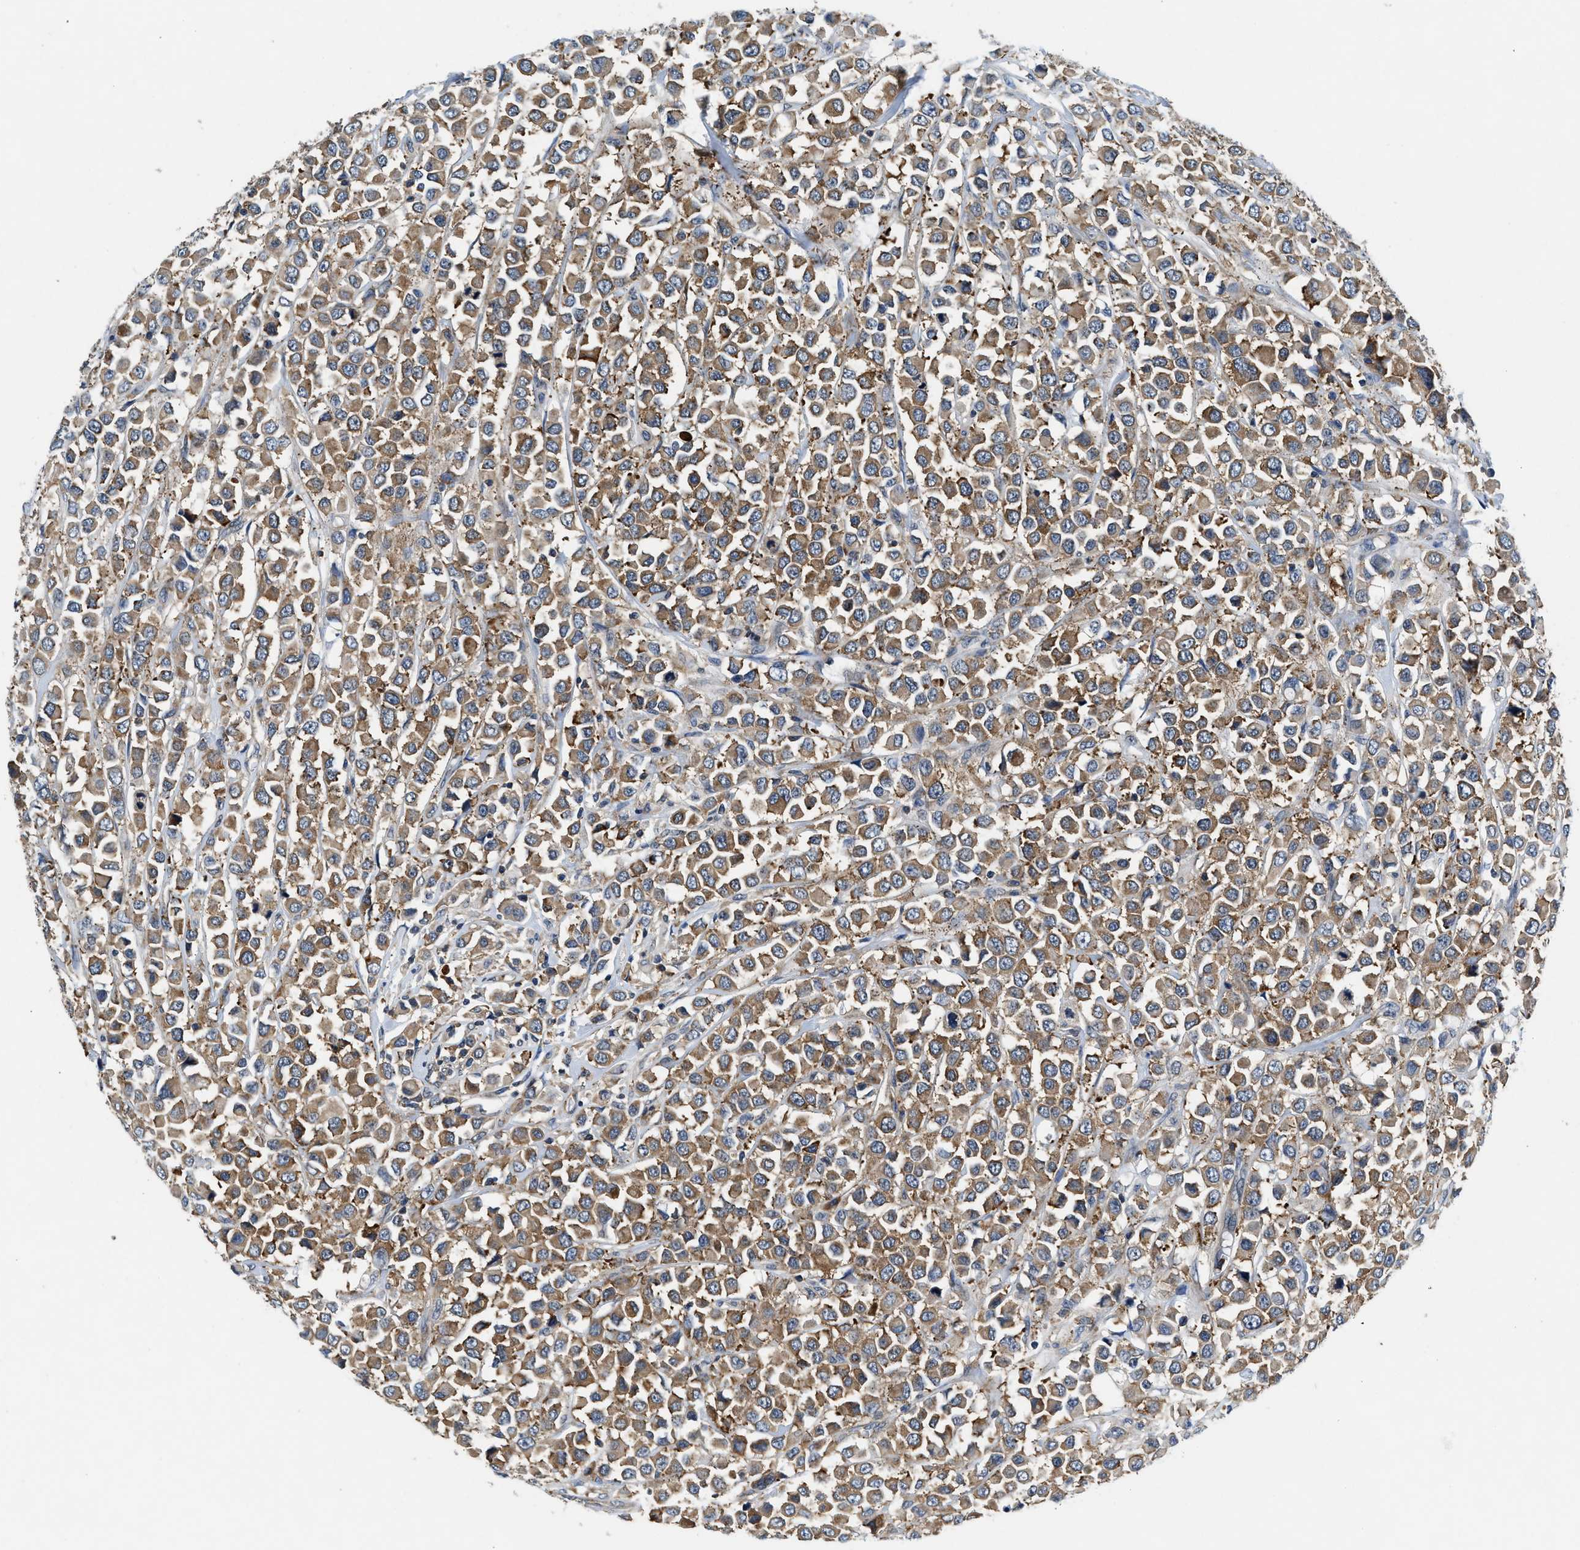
{"staining": {"intensity": "moderate", "quantity": ">75%", "location": "cytoplasmic/membranous"}, "tissue": "breast cancer", "cell_type": "Tumor cells", "image_type": "cancer", "snomed": [{"axis": "morphology", "description": "Duct carcinoma"}, {"axis": "topography", "description": "Breast"}], "caption": "Approximately >75% of tumor cells in breast cancer (infiltrating ductal carcinoma) exhibit moderate cytoplasmic/membranous protein expression as visualized by brown immunohistochemical staining.", "gene": "PA2G4", "patient": {"sex": "female", "age": 61}}